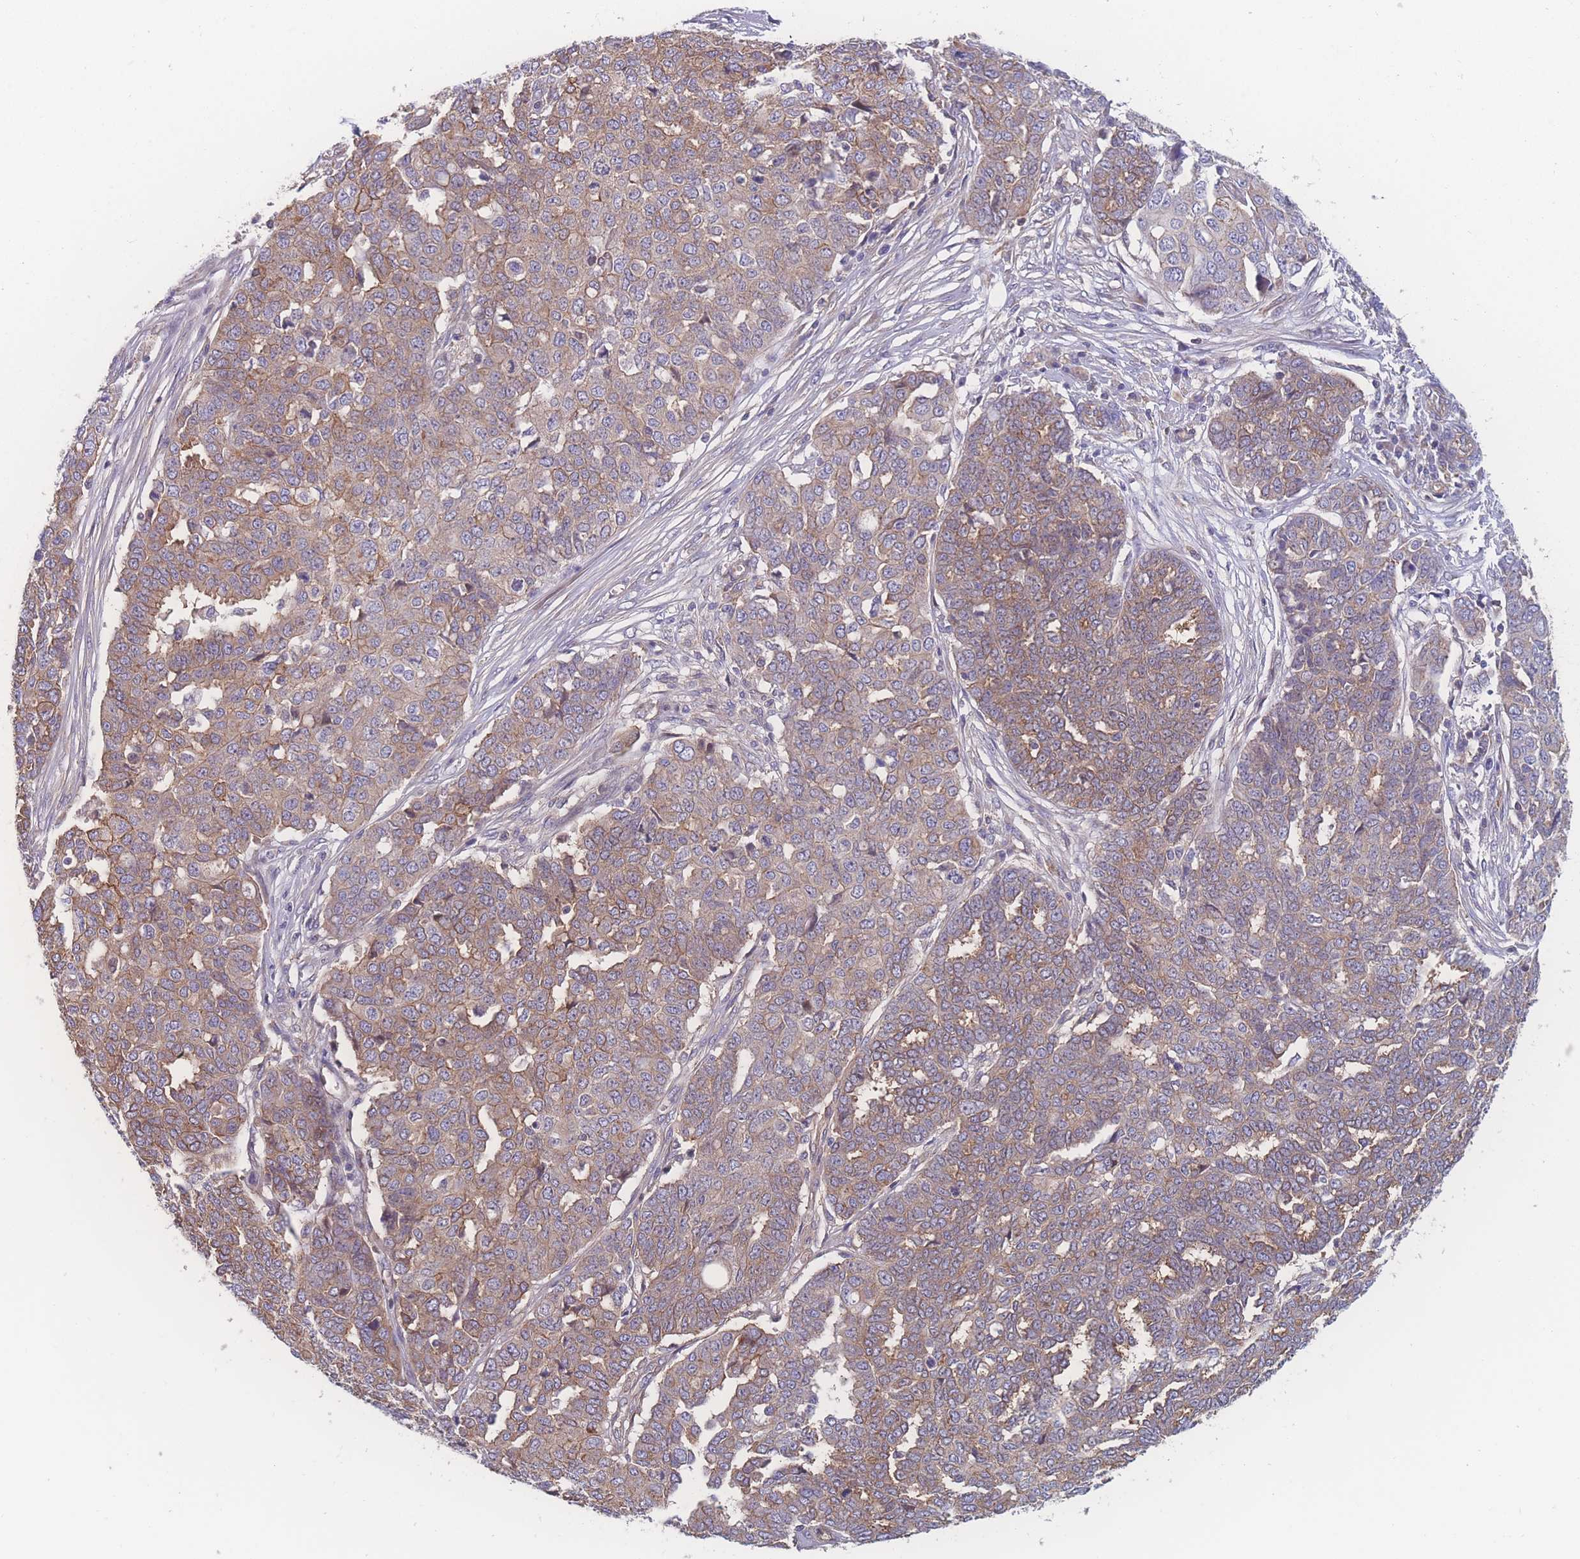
{"staining": {"intensity": "moderate", "quantity": ">75%", "location": "cytoplasmic/membranous"}, "tissue": "ovarian cancer", "cell_type": "Tumor cells", "image_type": "cancer", "snomed": [{"axis": "morphology", "description": "Cystadenocarcinoma, serous, NOS"}, {"axis": "topography", "description": "Soft tissue"}, {"axis": "topography", "description": "Ovary"}], "caption": "Serous cystadenocarcinoma (ovarian) stained with a protein marker demonstrates moderate staining in tumor cells.", "gene": "CFAP97", "patient": {"sex": "female", "age": 57}}